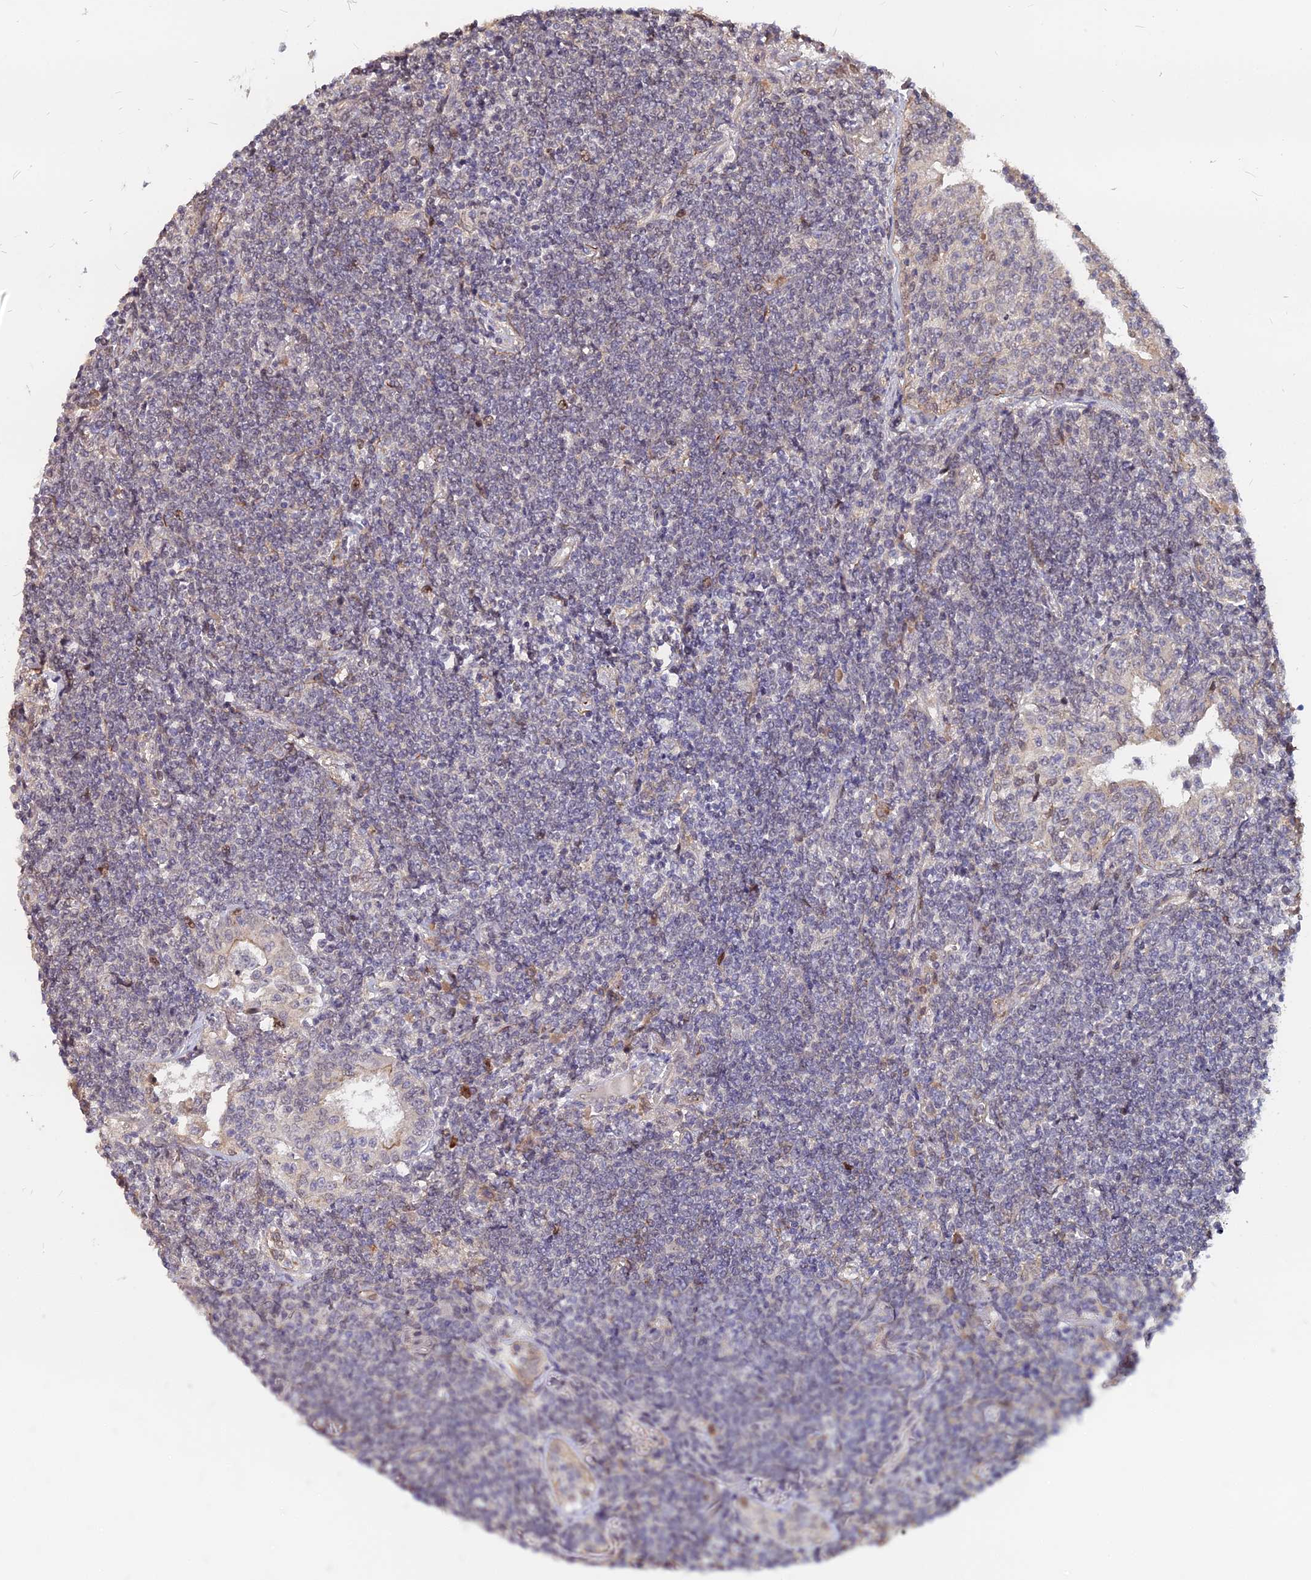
{"staining": {"intensity": "negative", "quantity": "none", "location": "none"}, "tissue": "lymphoma", "cell_type": "Tumor cells", "image_type": "cancer", "snomed": [{"axis": "morphology", "description": "Malignant lymphoma, non-Hodgkin's type, Low grade"}, {"axis": "topography", "description": "Lung"}], "caption": "The IHC photomicrograph has no significant expression in tumor cells of lymphoma tissue. (Immunohistochemistry (ihc), brightfield microscopy, high magnification).", "gene": "C11orf68", "patient": {"sex": "female", "age": 71}}